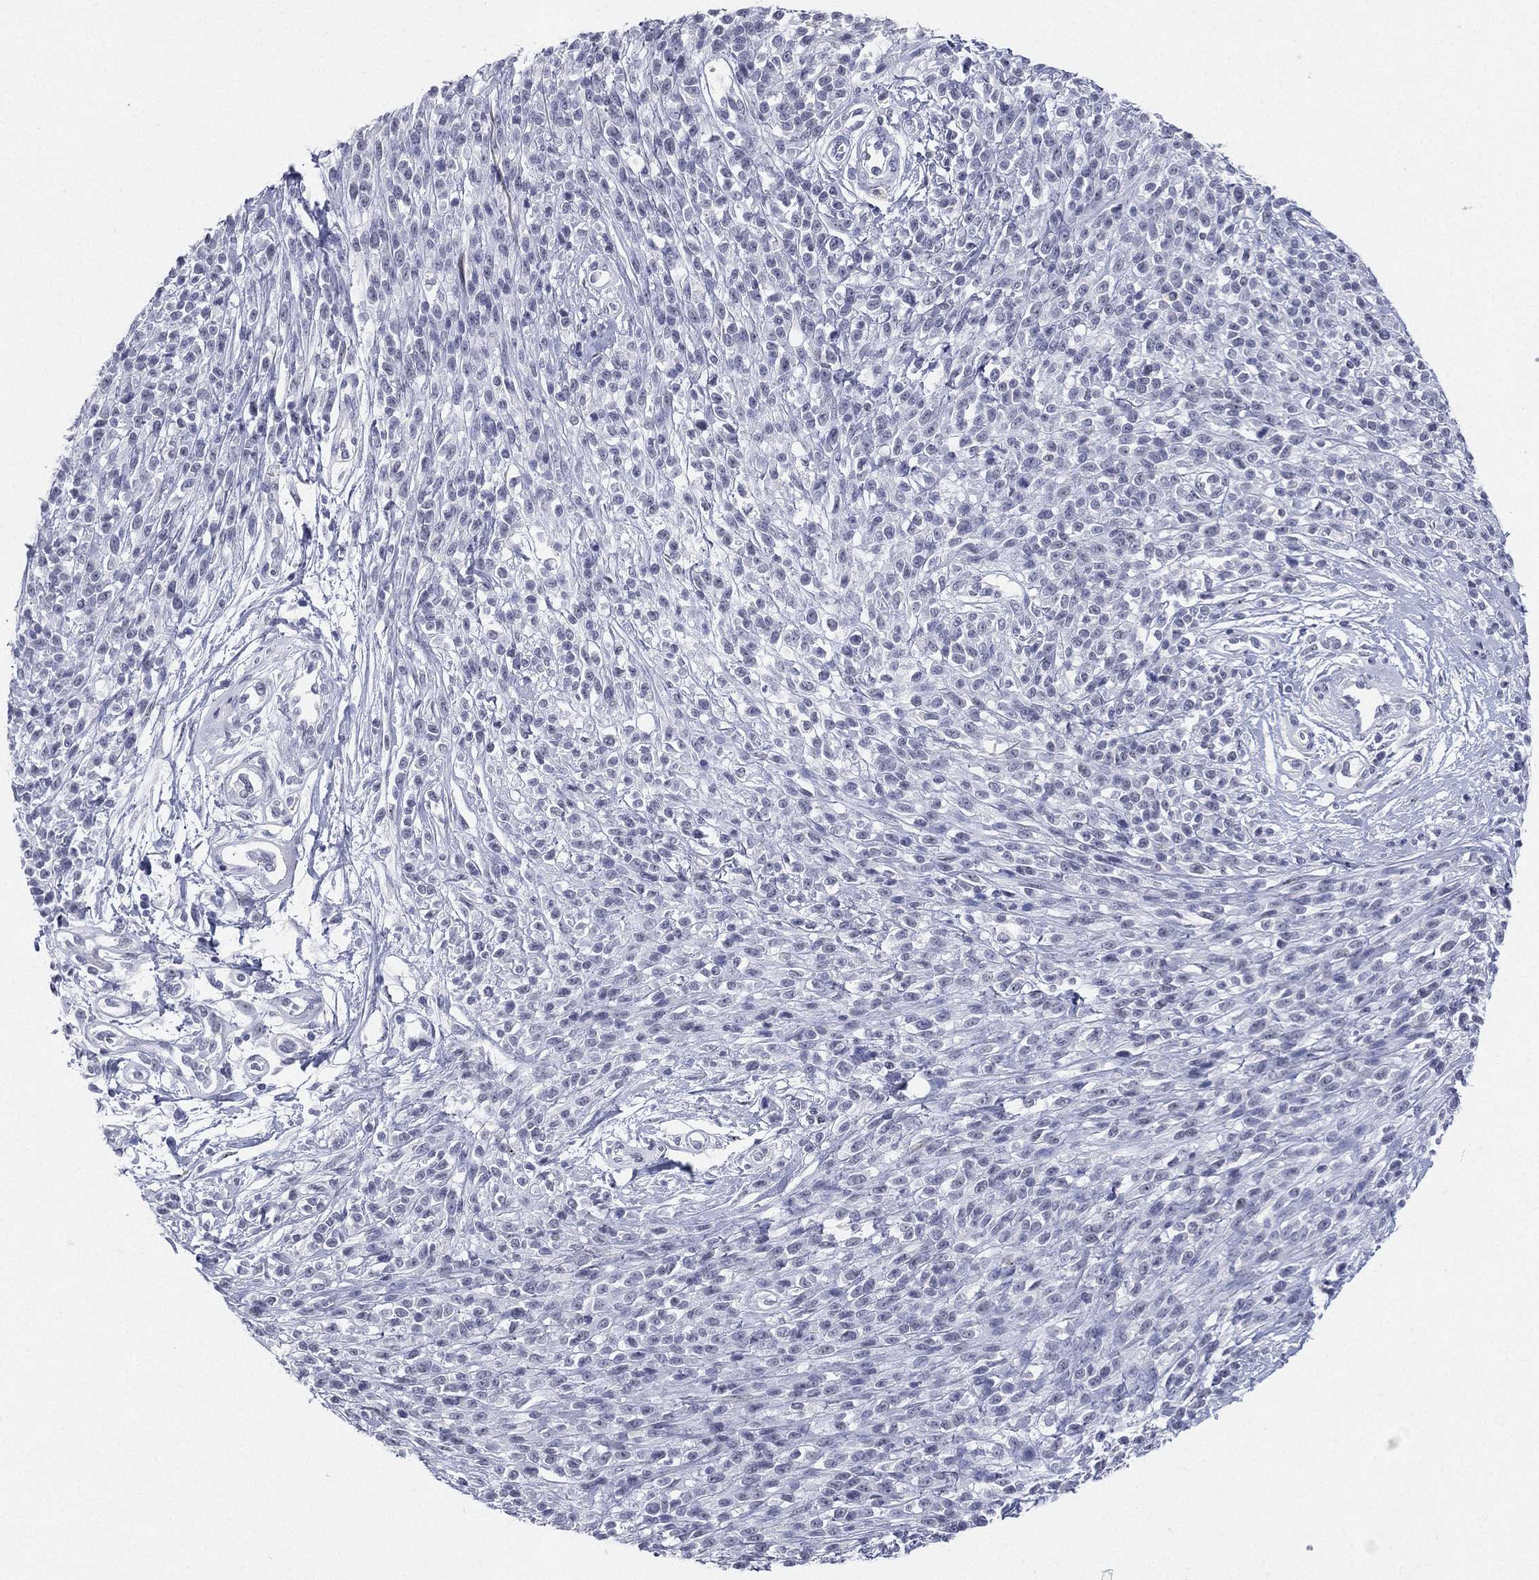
{"staining": {"intensity": "negative", "quantity": "none", "location": "none"}, "tissue": "melanoma", "cell_type": "Tumor cells", "image_type": "cancer", "snomed": [{"axis": "morphology", "description": "Malignant melanoma, NOS"}, {"axis": "topography", "description": "Skin"}, {"axis": "topography", "description": "Skin of trunk"}], "caption": "A photomicrograph of melanoma stained for a protein reveals no brown staining in tumor cells.", "gene": "CD22", "patient": {"sex": "male", "age": 74}}